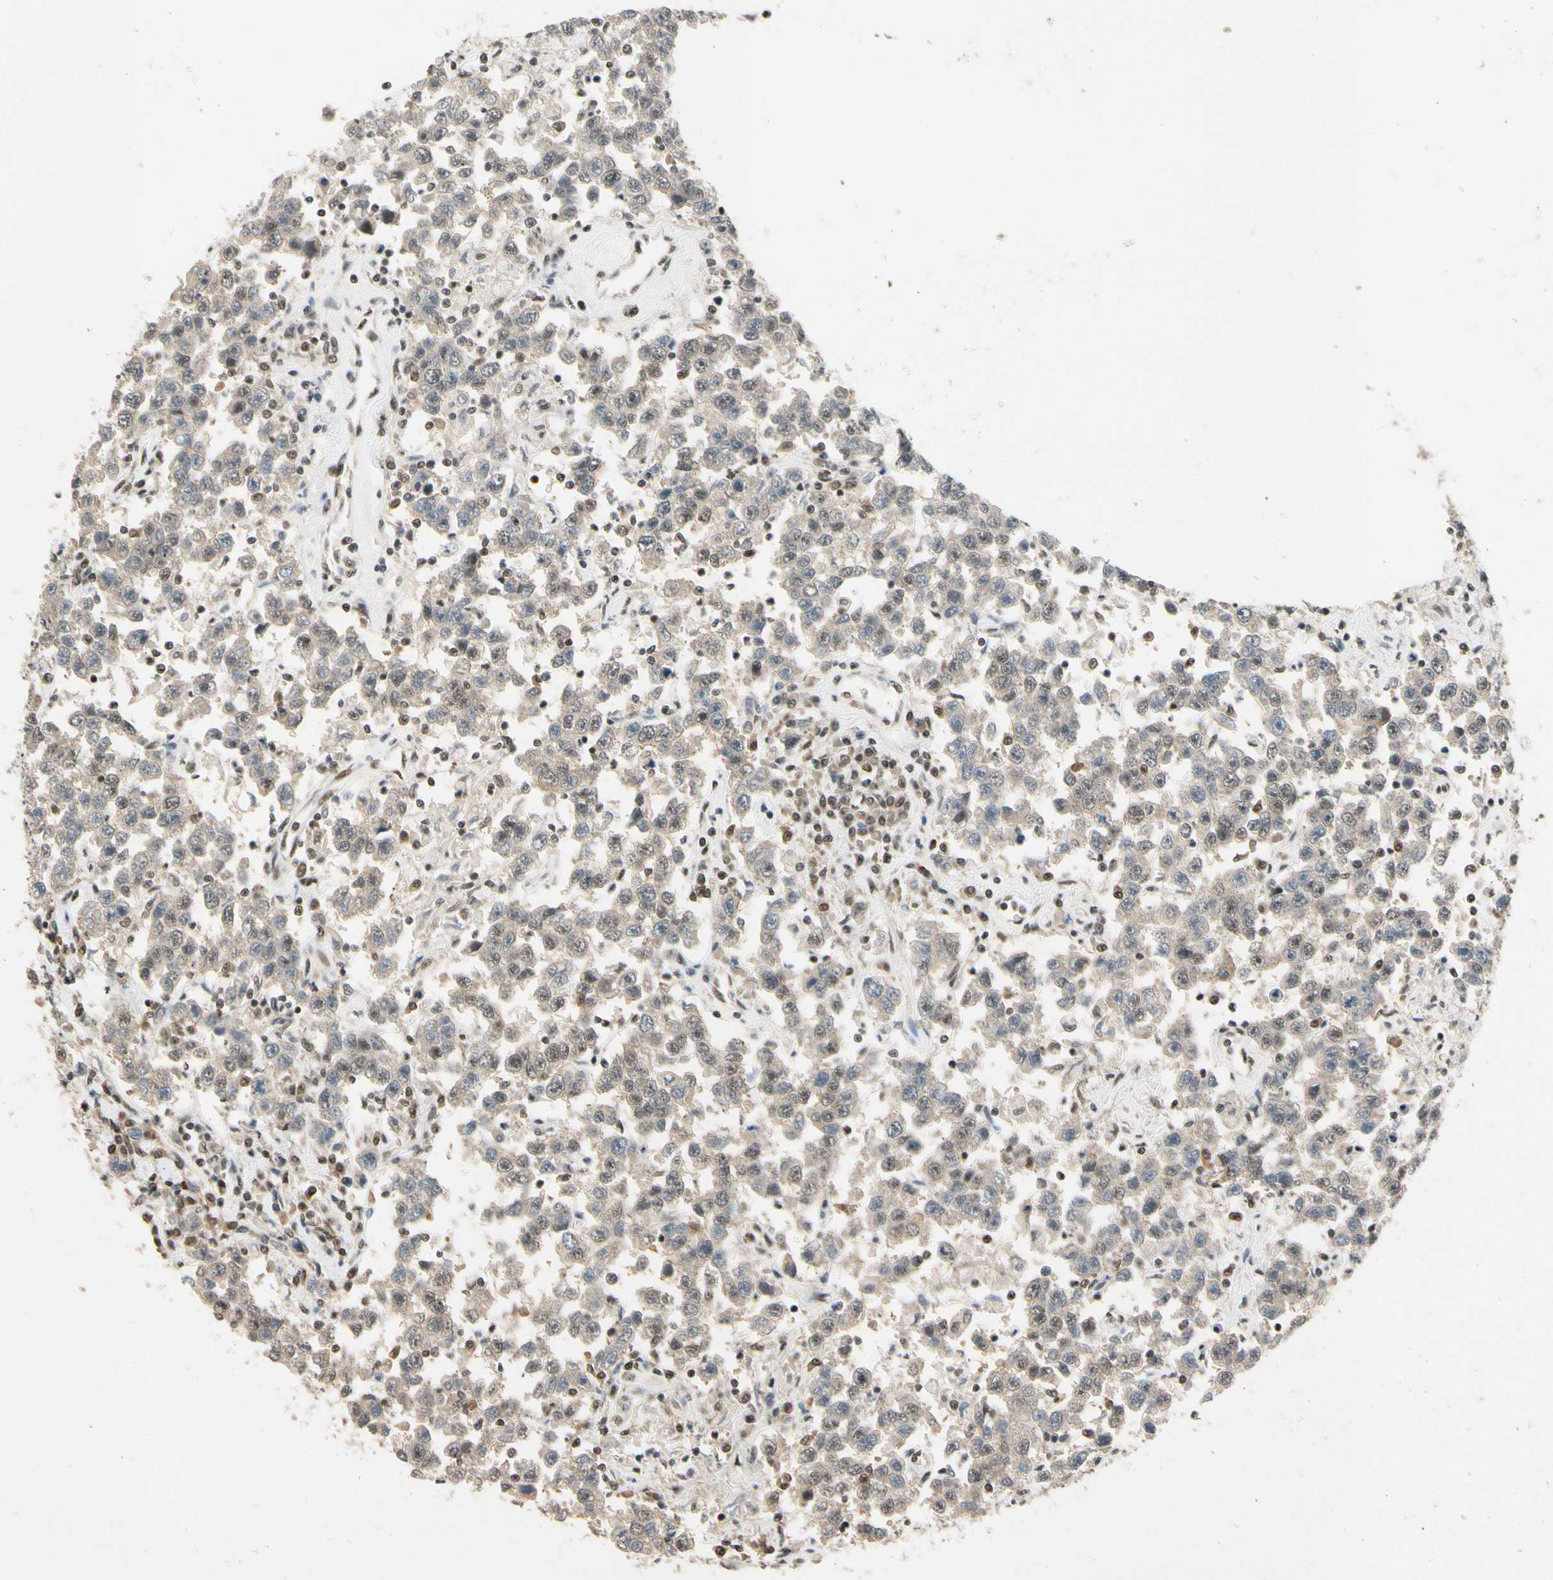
{"staining": {"intensity": "weak", "quantity": ">75%", "location": "cytoplasmic/membranous,nuclear"}, "tissue": "testis cancer", "cell_type": "Tumor cells", "image_type": "cancer", "snomed": [{"axis": "morphology", "description": "Seminoma, NOS"}, {"axis": "topography", "description": "Testis"}], "caption": "Protein staining demonstrates weak cytoplasmic/membranous and nuclear expression in about >75% of tumor cells in testis cancer.", "gene": "TAF4", "patient": {"sex": "male", "age": 41}}